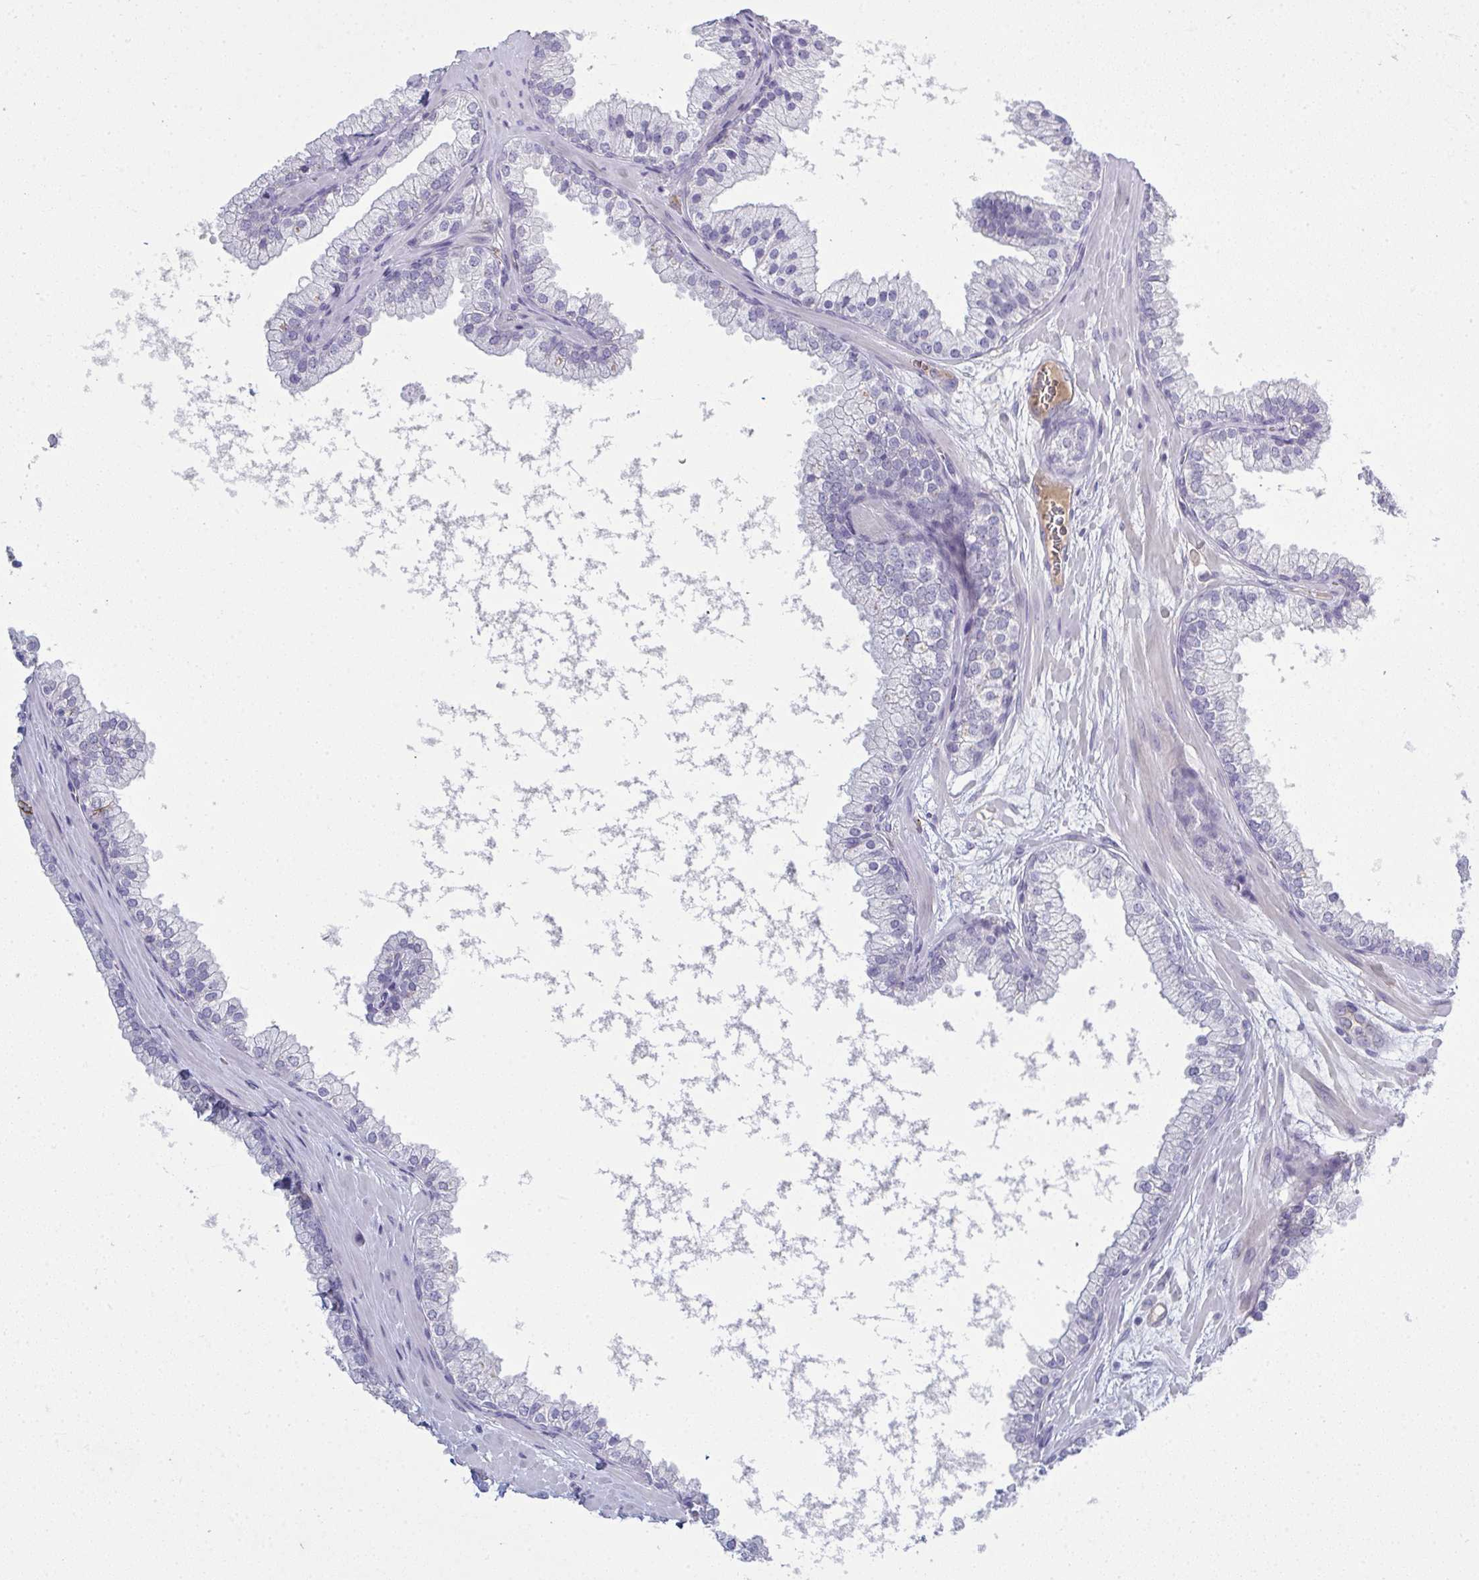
{"staining": {"intensity": "negative", "quantity": "none", "location": "none"}, "tissue": "prostate", "cell_type": "Glandular cells", "image_type": "normal", "snomed": [{"axis": "morphology", "description": "Normal tissue, NOS"}, {"axis": "topography", "description": "Prostate"}, {"axis": "topography", "description": "Peripheral nerve tissue"}], "caption": "Immunohistochemical staining of benign prostate displays no significant expression in glandular cells.", "gene": "ADAM21", "patient": {"sex": "male", "age": 61}}